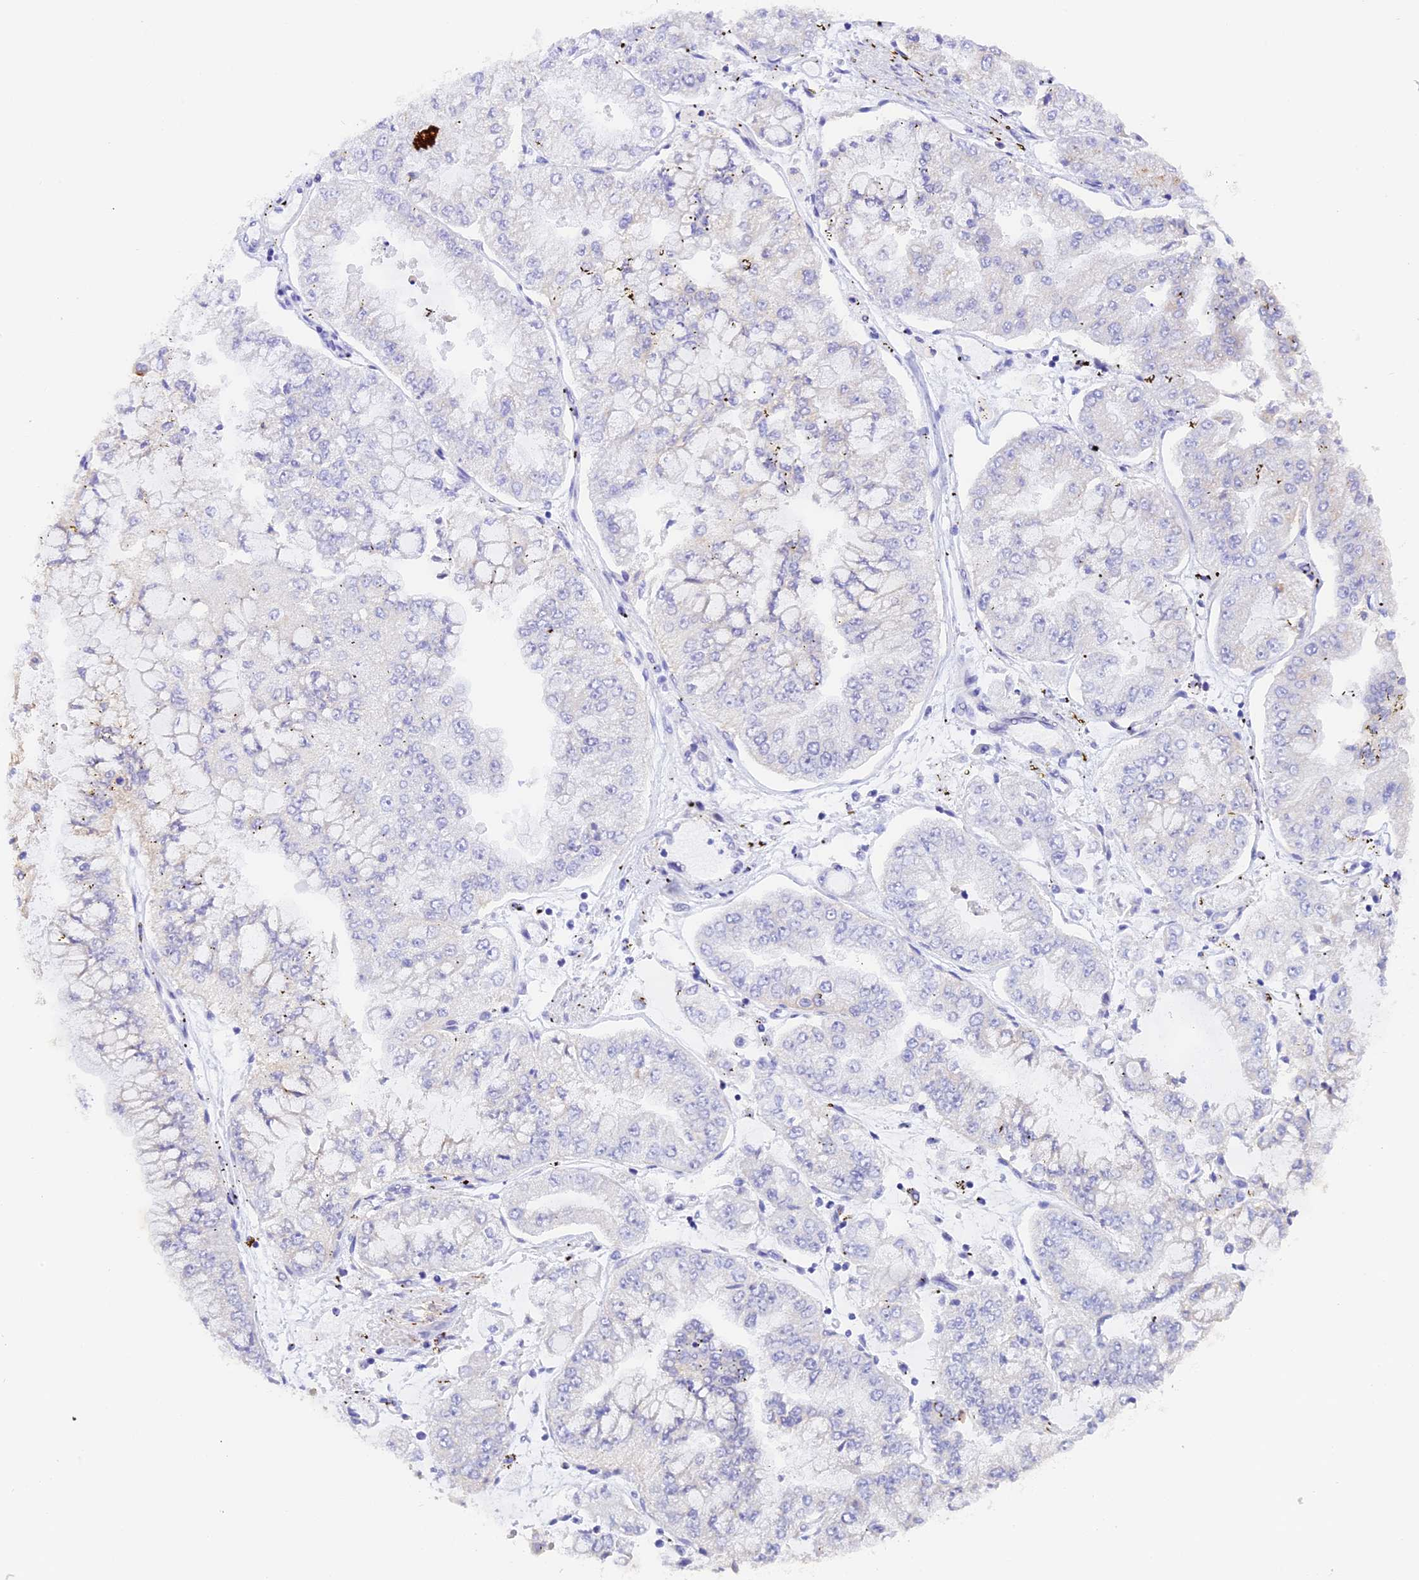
{"staining": {"intensity": "negative", "quantity": "none", "location": "none"}, "tissue": "stomach cancer", "cell_type": "Tumor cells", "image_type": "cancer", "snomed": [{"axis": "morphology", "description": "Adenocarcinoma, NOS"}, {"axis": "topography", "description": "Stomach"}], "caption": "Immunohistochemical staining of human stomach adenocarcinoma reveals no significant expression in tumor cells.", "gene": "COL6A5", "patient": {"sex": "male", "age": 76}}